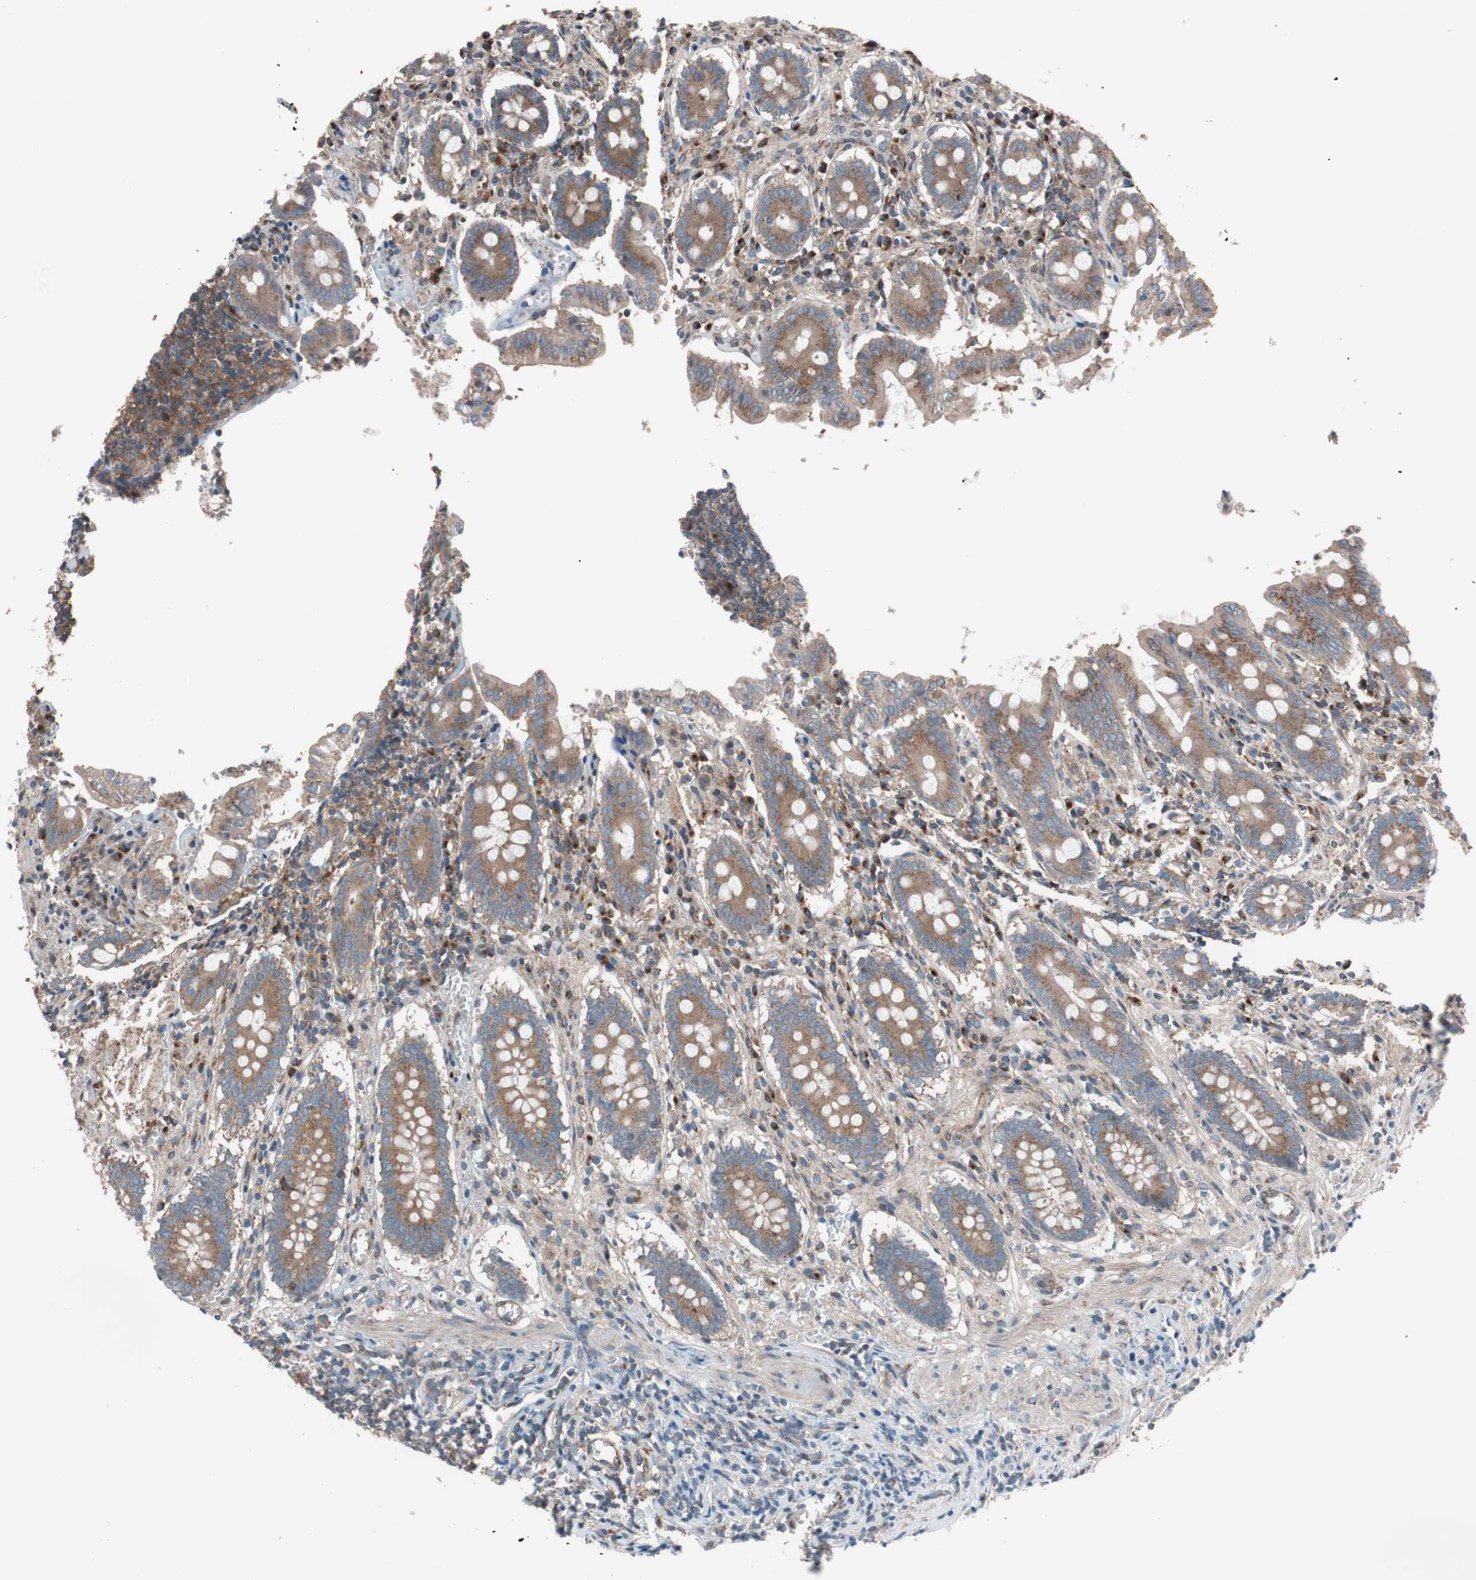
{"staining": {"intensity": "moderate", "quantity": ">75%", "location": "cytoplasmic/membranous"}, "tissue": "appendix", "cell_type": "Glandular cells", "image_type": "normal", "snomed": [{"axis": "morphology", "description": "Normal tissue, NOS"}, {"axis": "topography", "description": "Appendix"}], "caption": "Appendix stained with a brown dye demonstrates moderate cytoplasmic/membranous positive positivity in about >75% of glandular cells.", "gene": "SEC31A", "patient": {"sex": "female", "age": 50}}